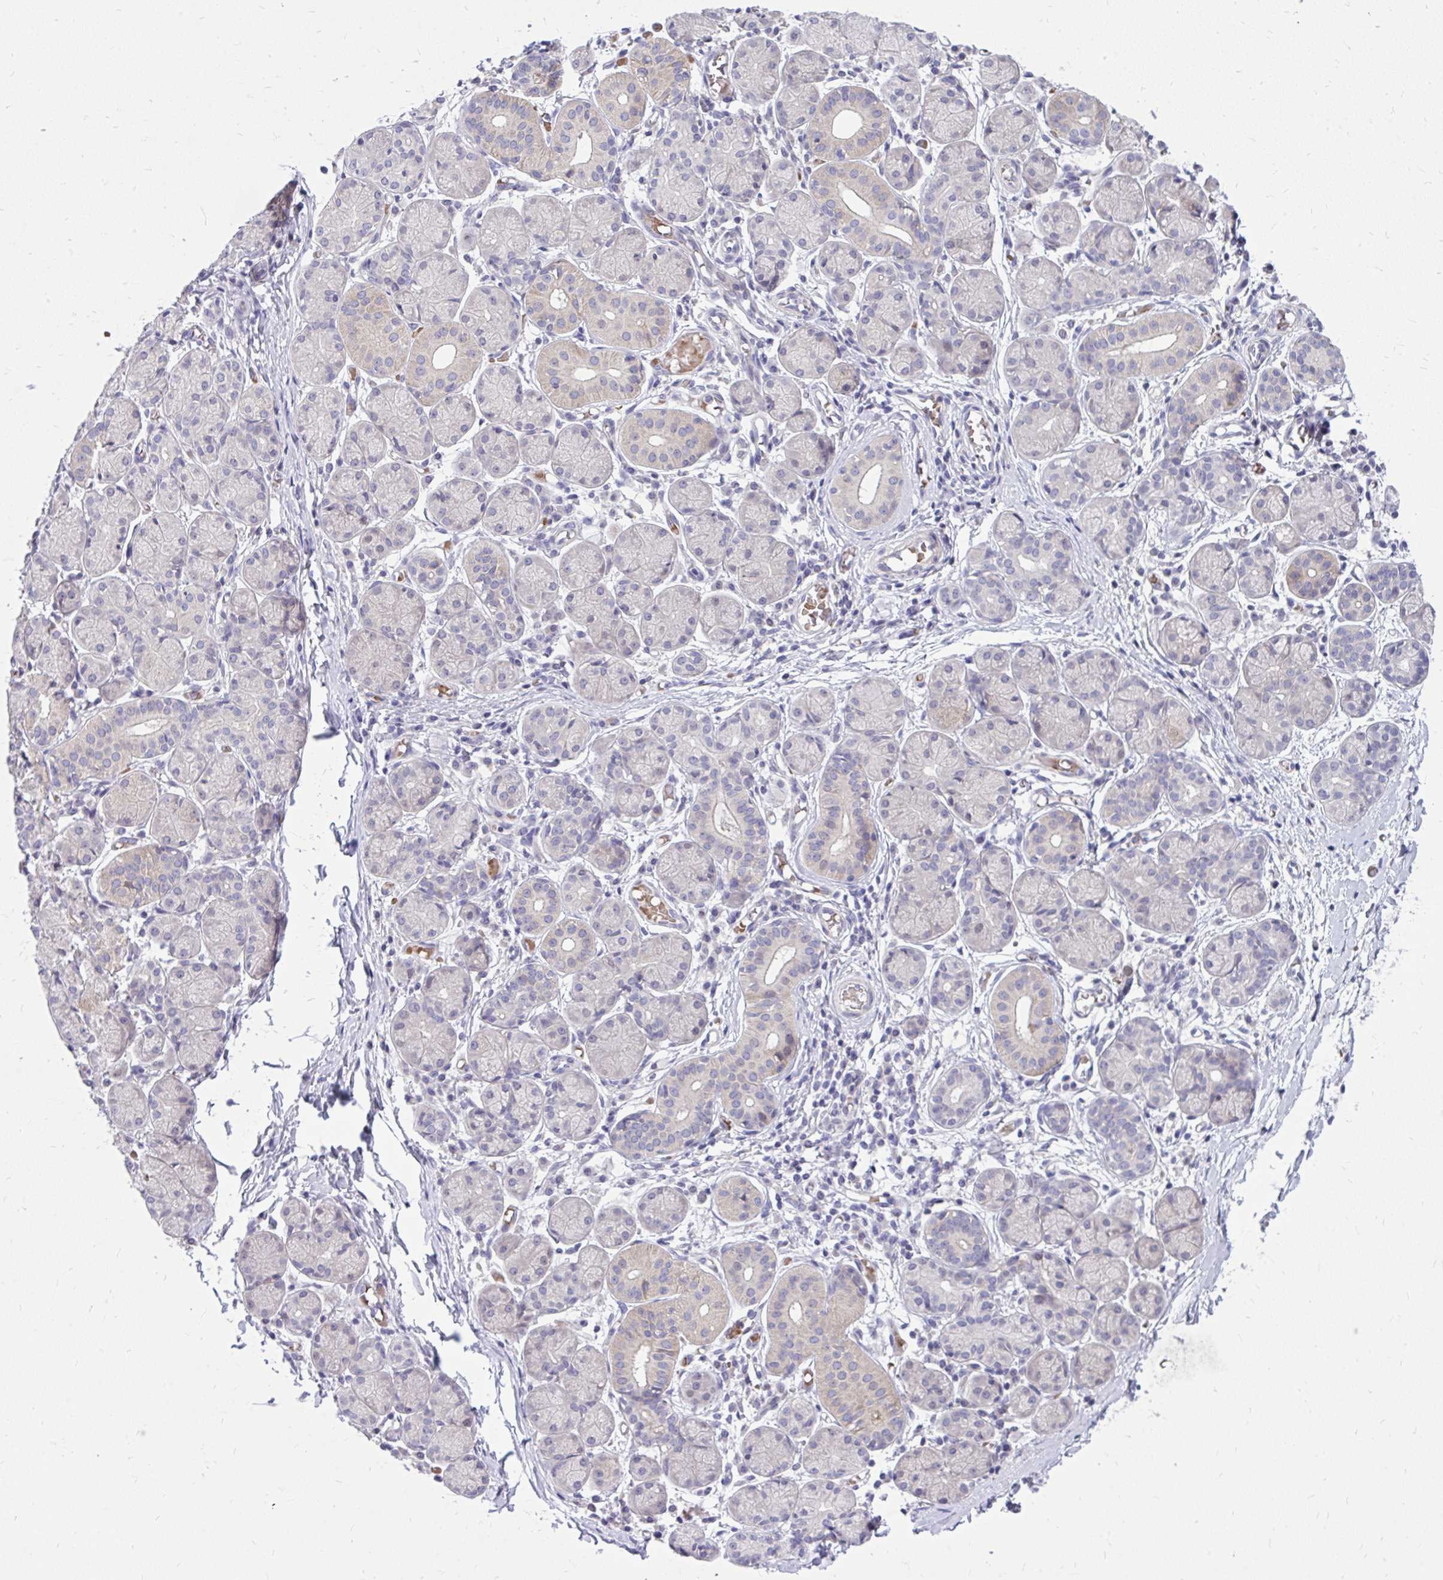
{"staining": {"intensity": "weak", "quantity": "<25%", "location": "cytoplasmic/membranous"}, "tissue": "salivary gland", "cell_type": "Glandular cells", "image_type": "normal", "snomed": [{"axis": "morphology", "description": "Normal tissue, NOS"}, {"axis": "topography", "description": "Salivary gland"}], "caption": "This is a micrograph of immunohistochemistry staining of benign salivary gland, which shows no positivity in glandular cells.", "gene": "DPY19L1", "patient": {"sex": "female", "age": 24}}